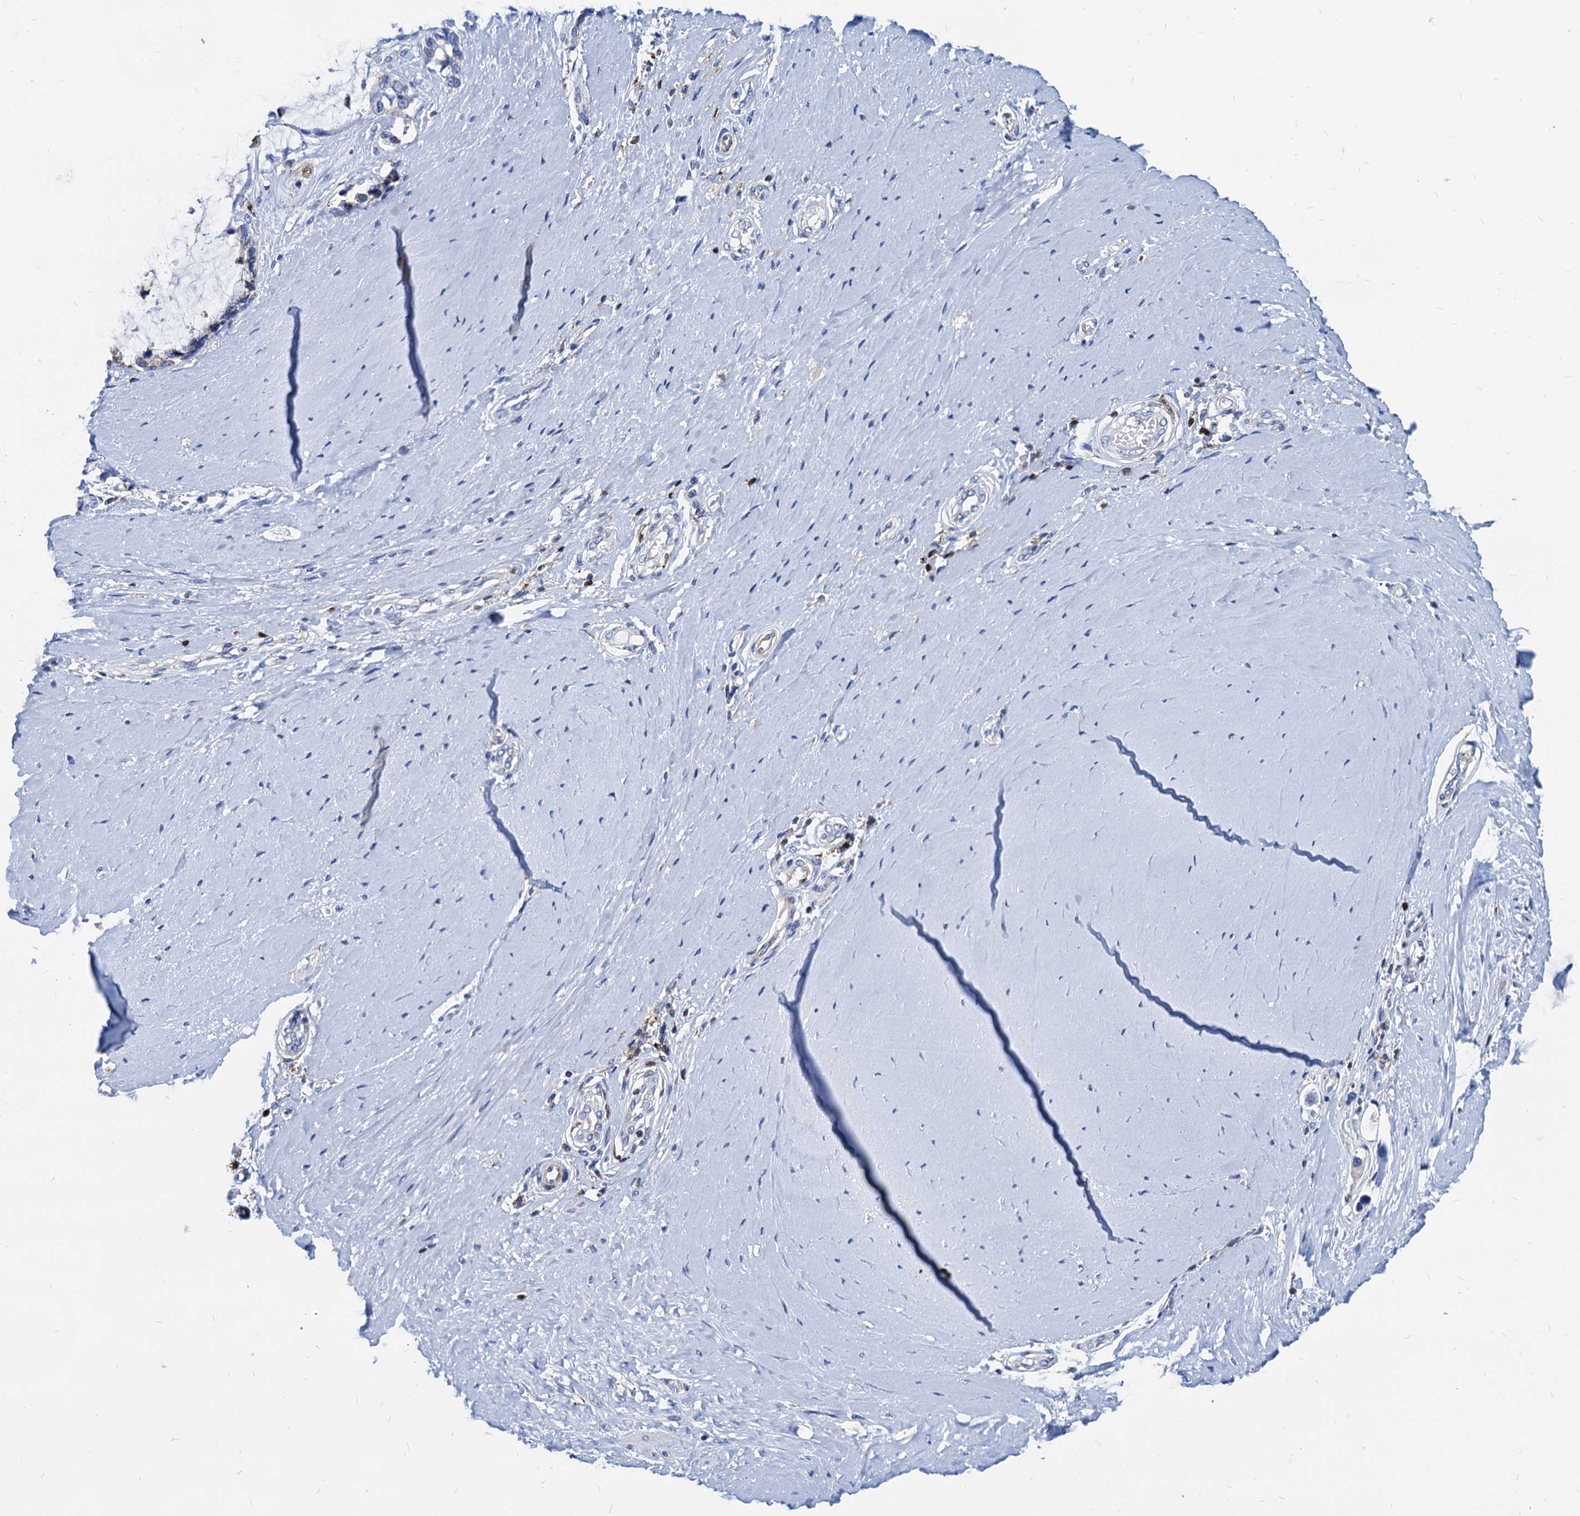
{"staining": {"intensity": "negative", "quantity": "none", "location": "none"}, "tissue": "ovarian cancer", "cell_type": "Tumor cells", "image_type": "cancer", "snomed": [{"axis": "morphology", "description": "Cystadenocarcinoma, mucinous, NOS"}, {"axis": "topography", "description": "Ovary"}], "caption": "Tumor cells are negative for brown protein staining in ovarian cancer. (DAB immunohistochemistry with hematoxylin counter stain).", "gene": "LCP2", "patient": {"sex": "female", "age": 39}}